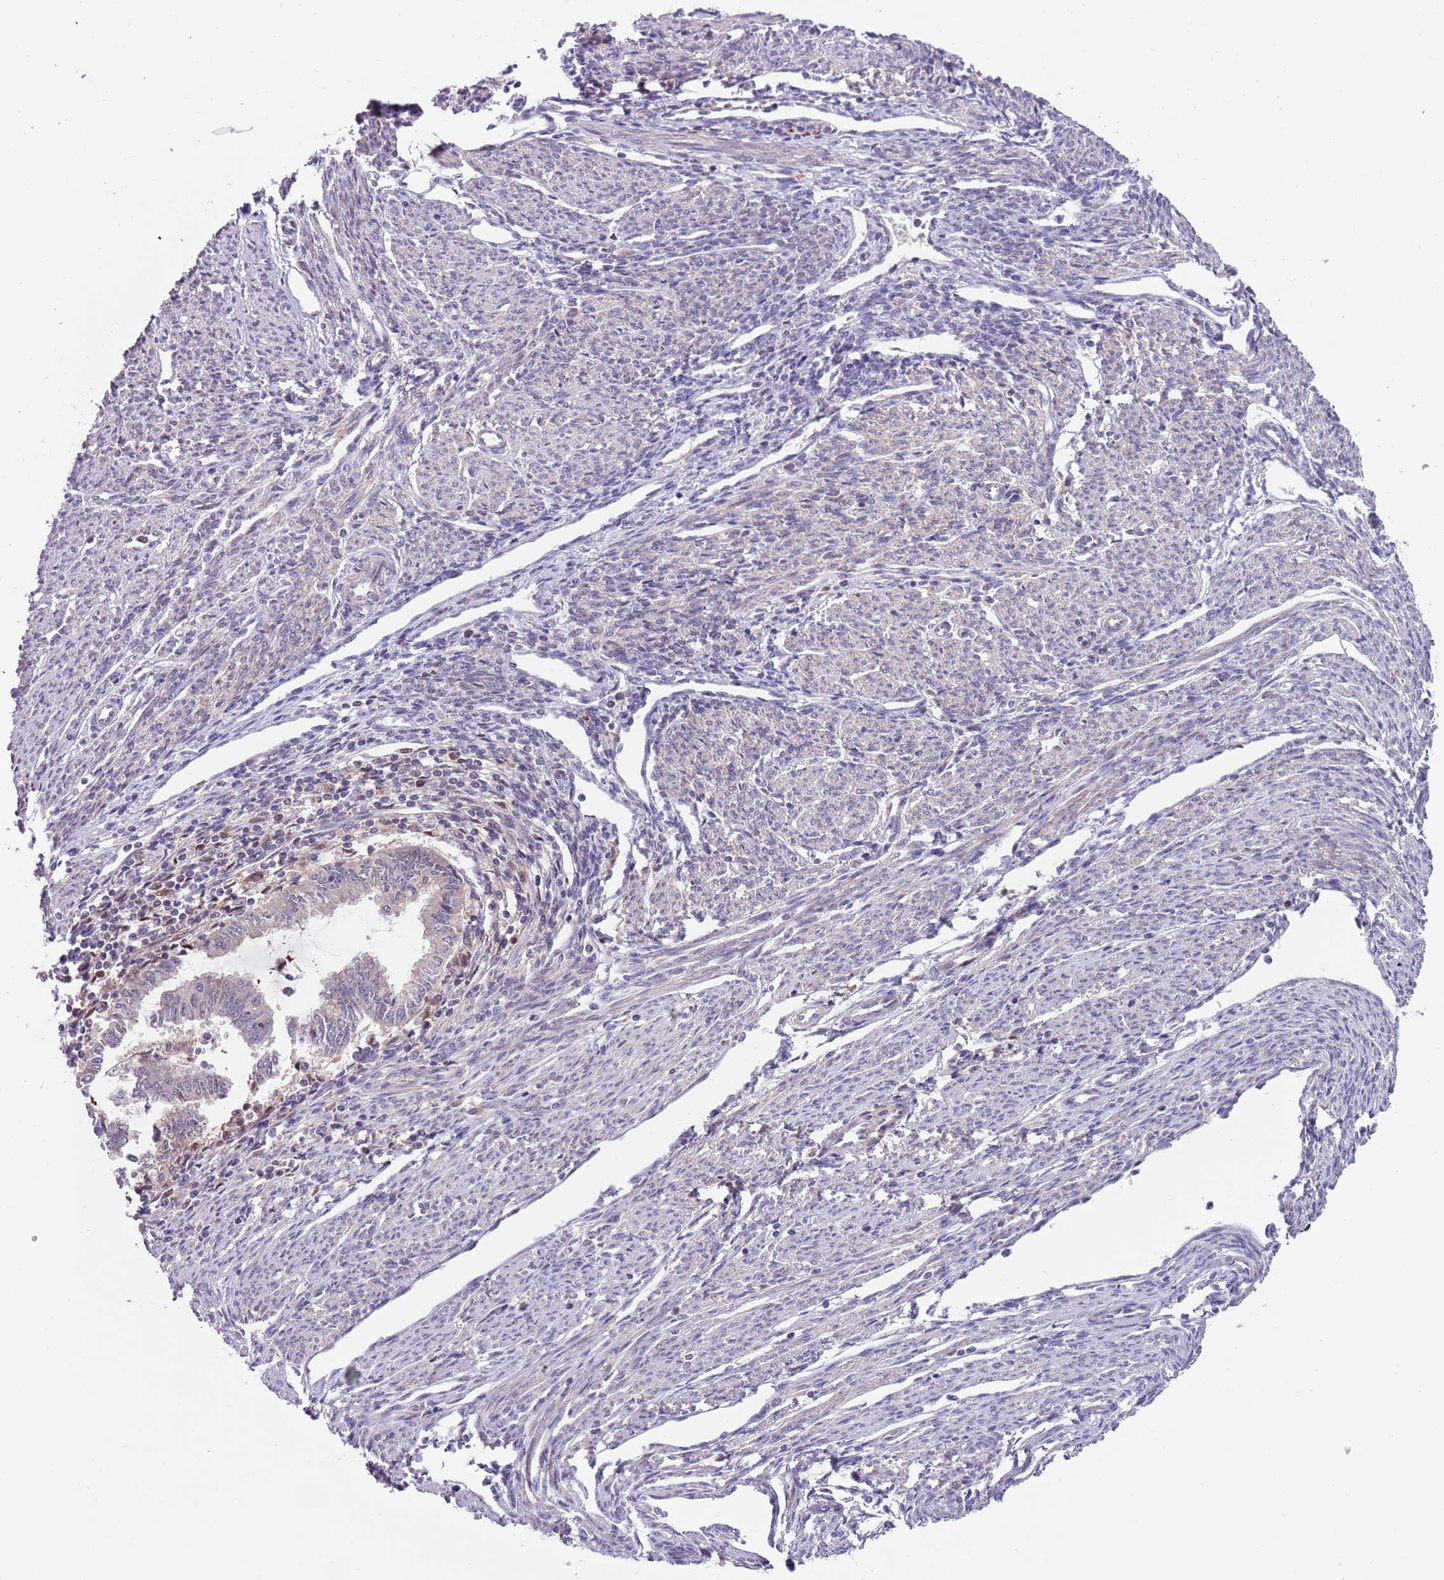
{"staining": {"intensity": "negative", "quantity": "none", "location": "none"}, "tissue": "endometrial cancer", "cell_type": "Tumor cells", "image_type": "cancer", "snomed": [{"axis": "morphology", "description": "Adenocarcinoma, NOS"}, {"axis": "topography", "description": "Endometrium"}], "caption": "High power microscopy micrograph of an immunohistochemistry (IHC) histopathology image of adenocarcinoma (endometrial), revealing no significant positivity in tumor cells.", "gene": "RMND5B", "patient": {"sex": "female", "age": 79}}